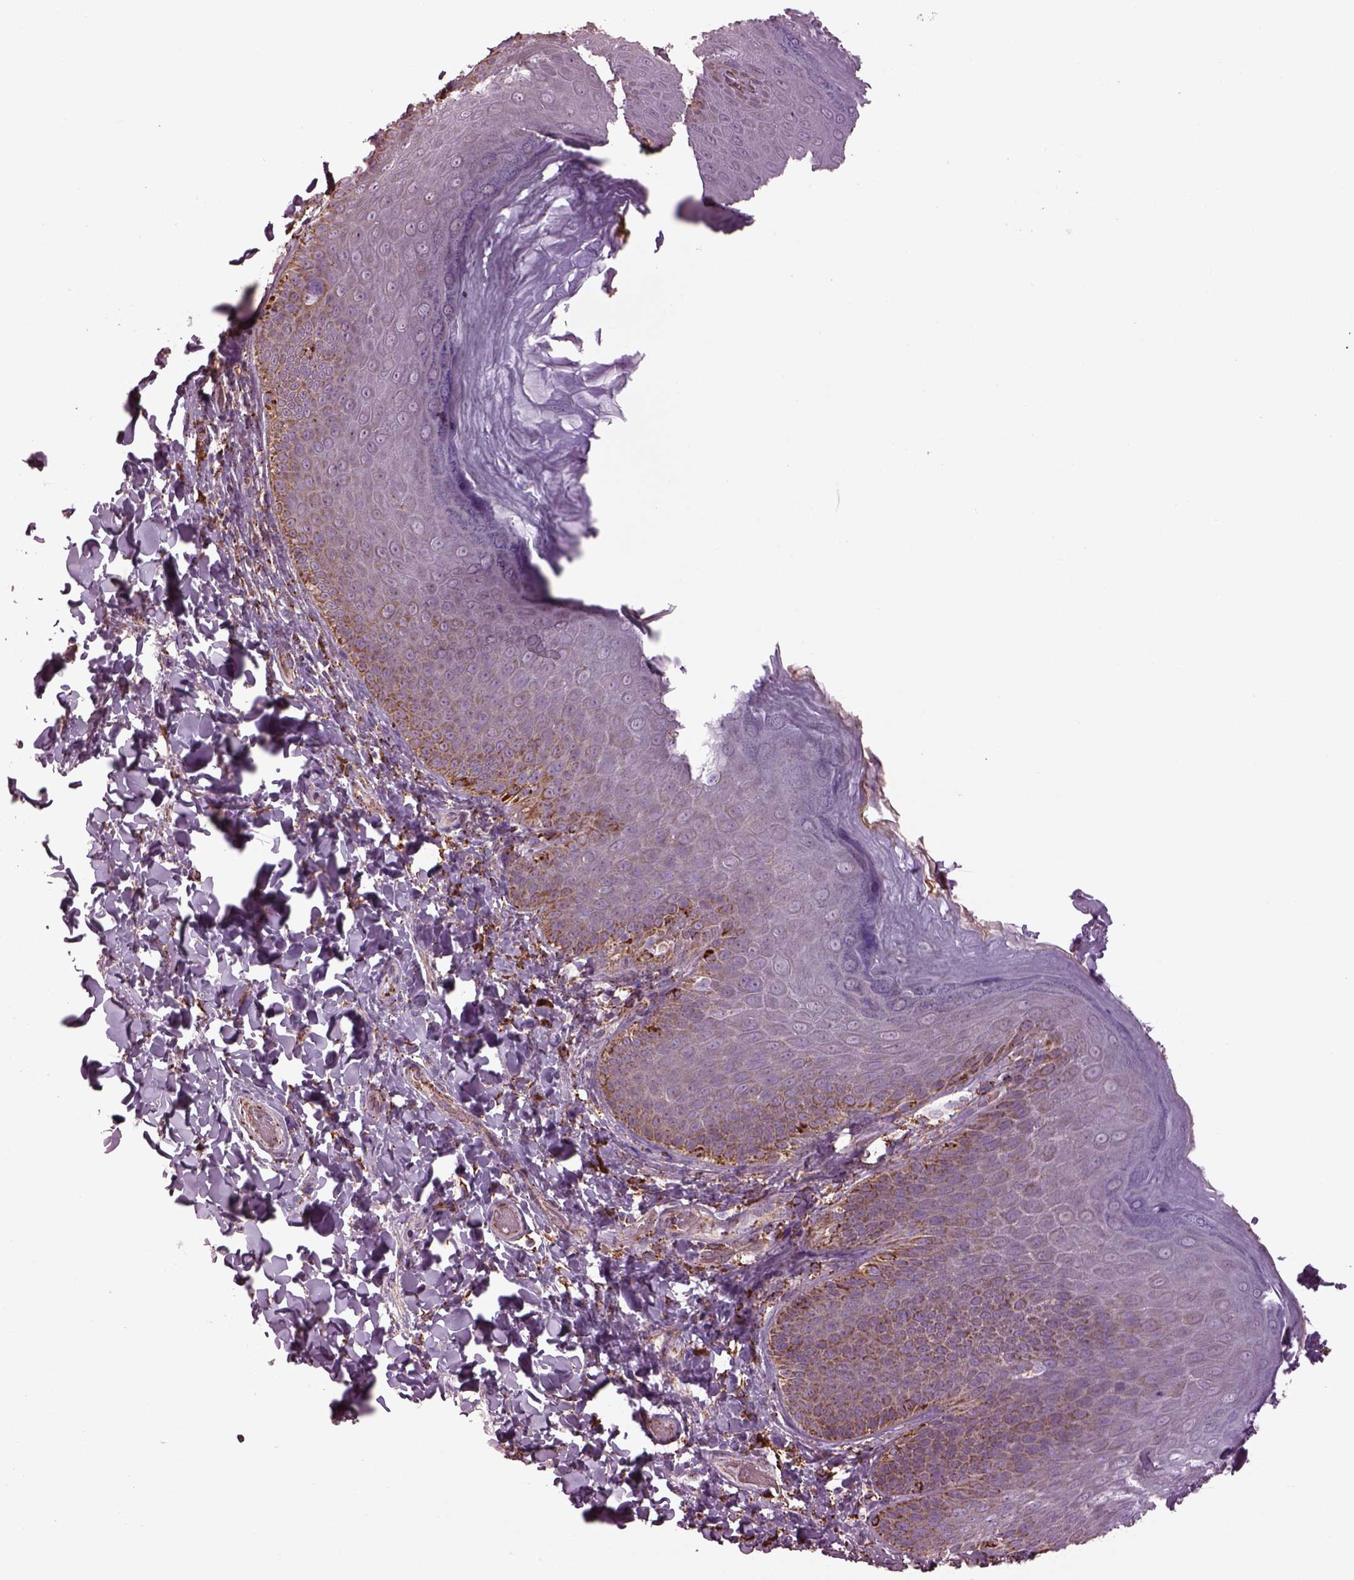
{"staining": {"intensity": "weak", "quantity": "<25%", "location": "cytoplasmic/membranous"}, "tissue": "skin", "cell_type": "Epidermal cells", "image_type": "normal", "snomed": [{"axis": "morphology", "description": "Normal tissue, NOS"}, {"axis": "topography", "description": "Anal"}], "caption": "This histopathology image is of unremarkable skin stained with immunohistochemistry (IHC) to label a protein in brown with the nuclei are counter-stained blue. There is no staining in epidermal cells.", "gene": "TMEM254", "patient": {"sex": "male", "age": 53}}